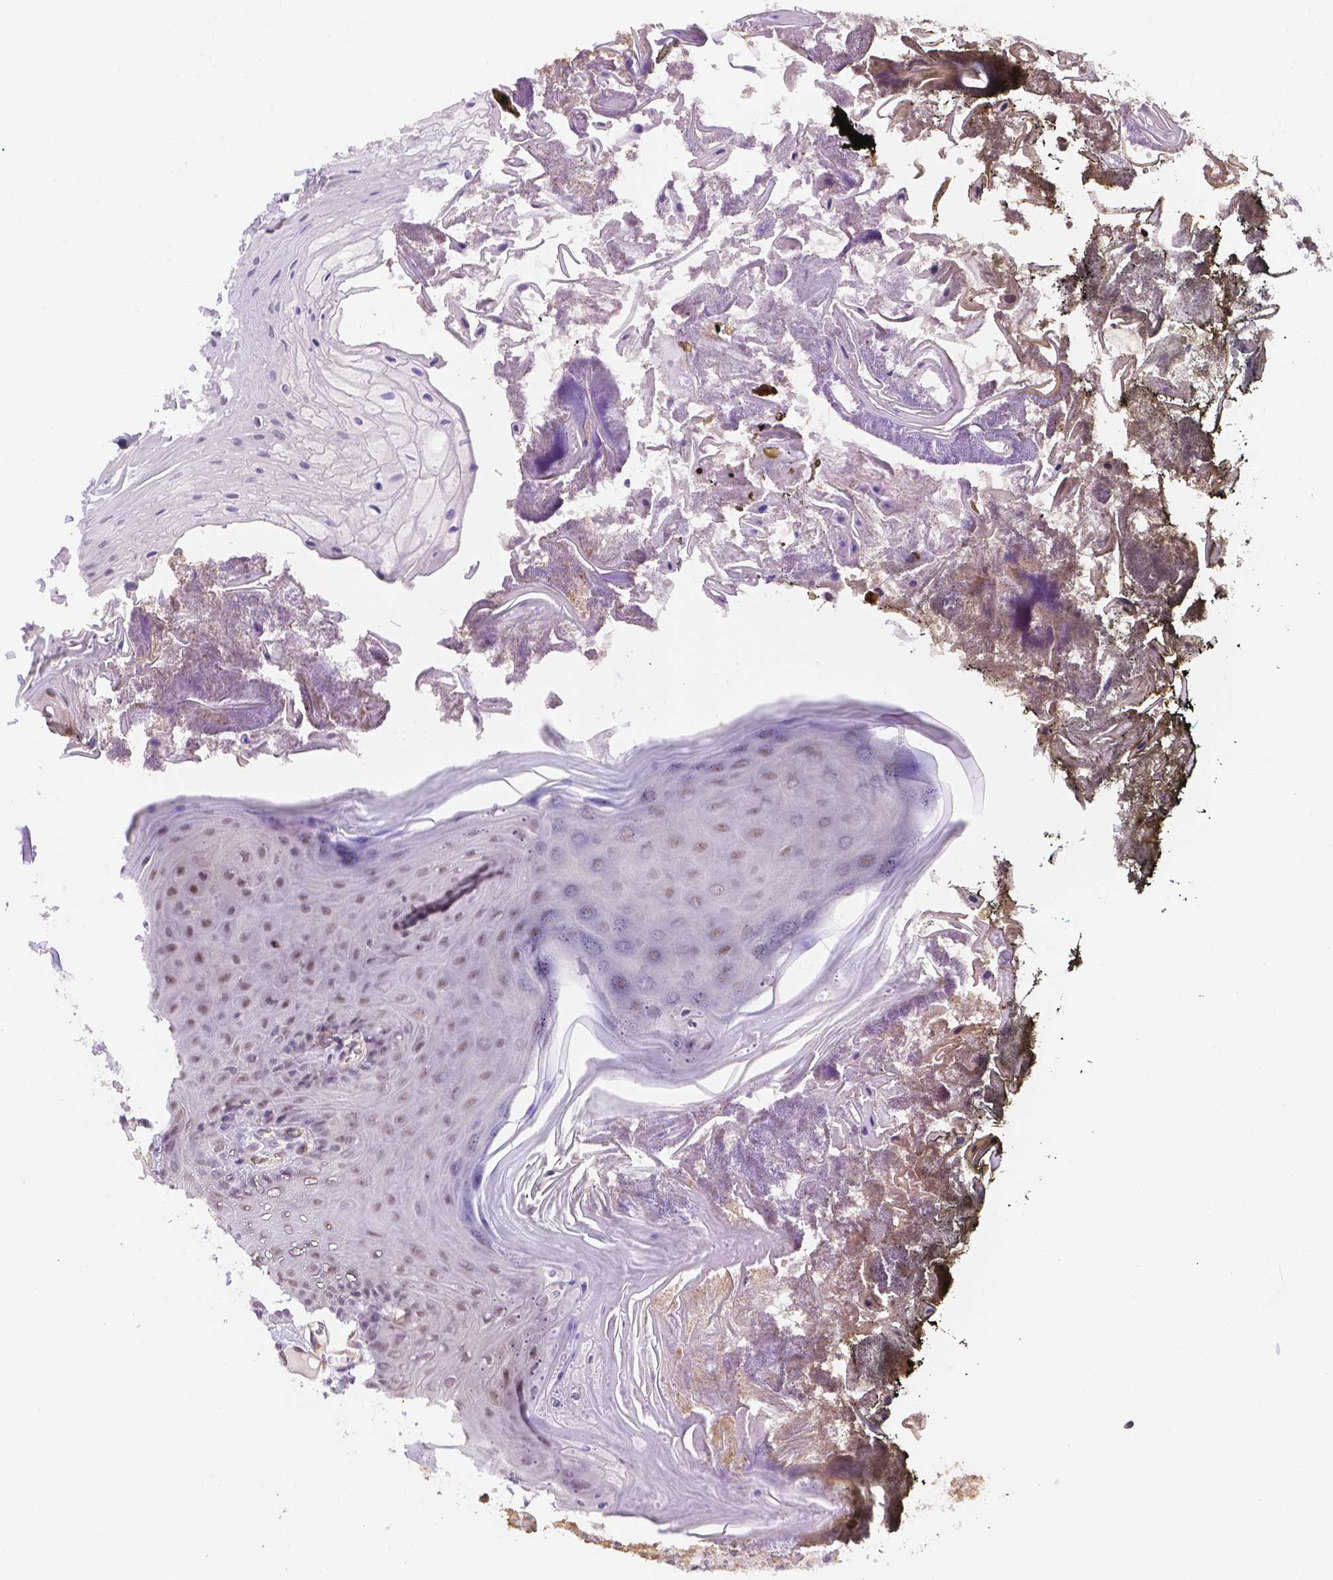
{"staining": {"intensity": "moderate", "quantity": "<25%", "location": "nuclear"}, "tissue": "oral mucosa", "cell_type": "Squamous epithelial cells", "image_type": "normal", "snomed": [{"axis": "morphology", "description": "Normal tissue, NOS"}, {"axis": "topography", "description": "Oral tissue"}], "caption": "The image demonstrates a brown stain indicating the presence of a protein in the nuclear of squamous epithelial cells in oral mucosa.", "gene": "NXPE2", "patient": {"sex": "male", "age": 9}}